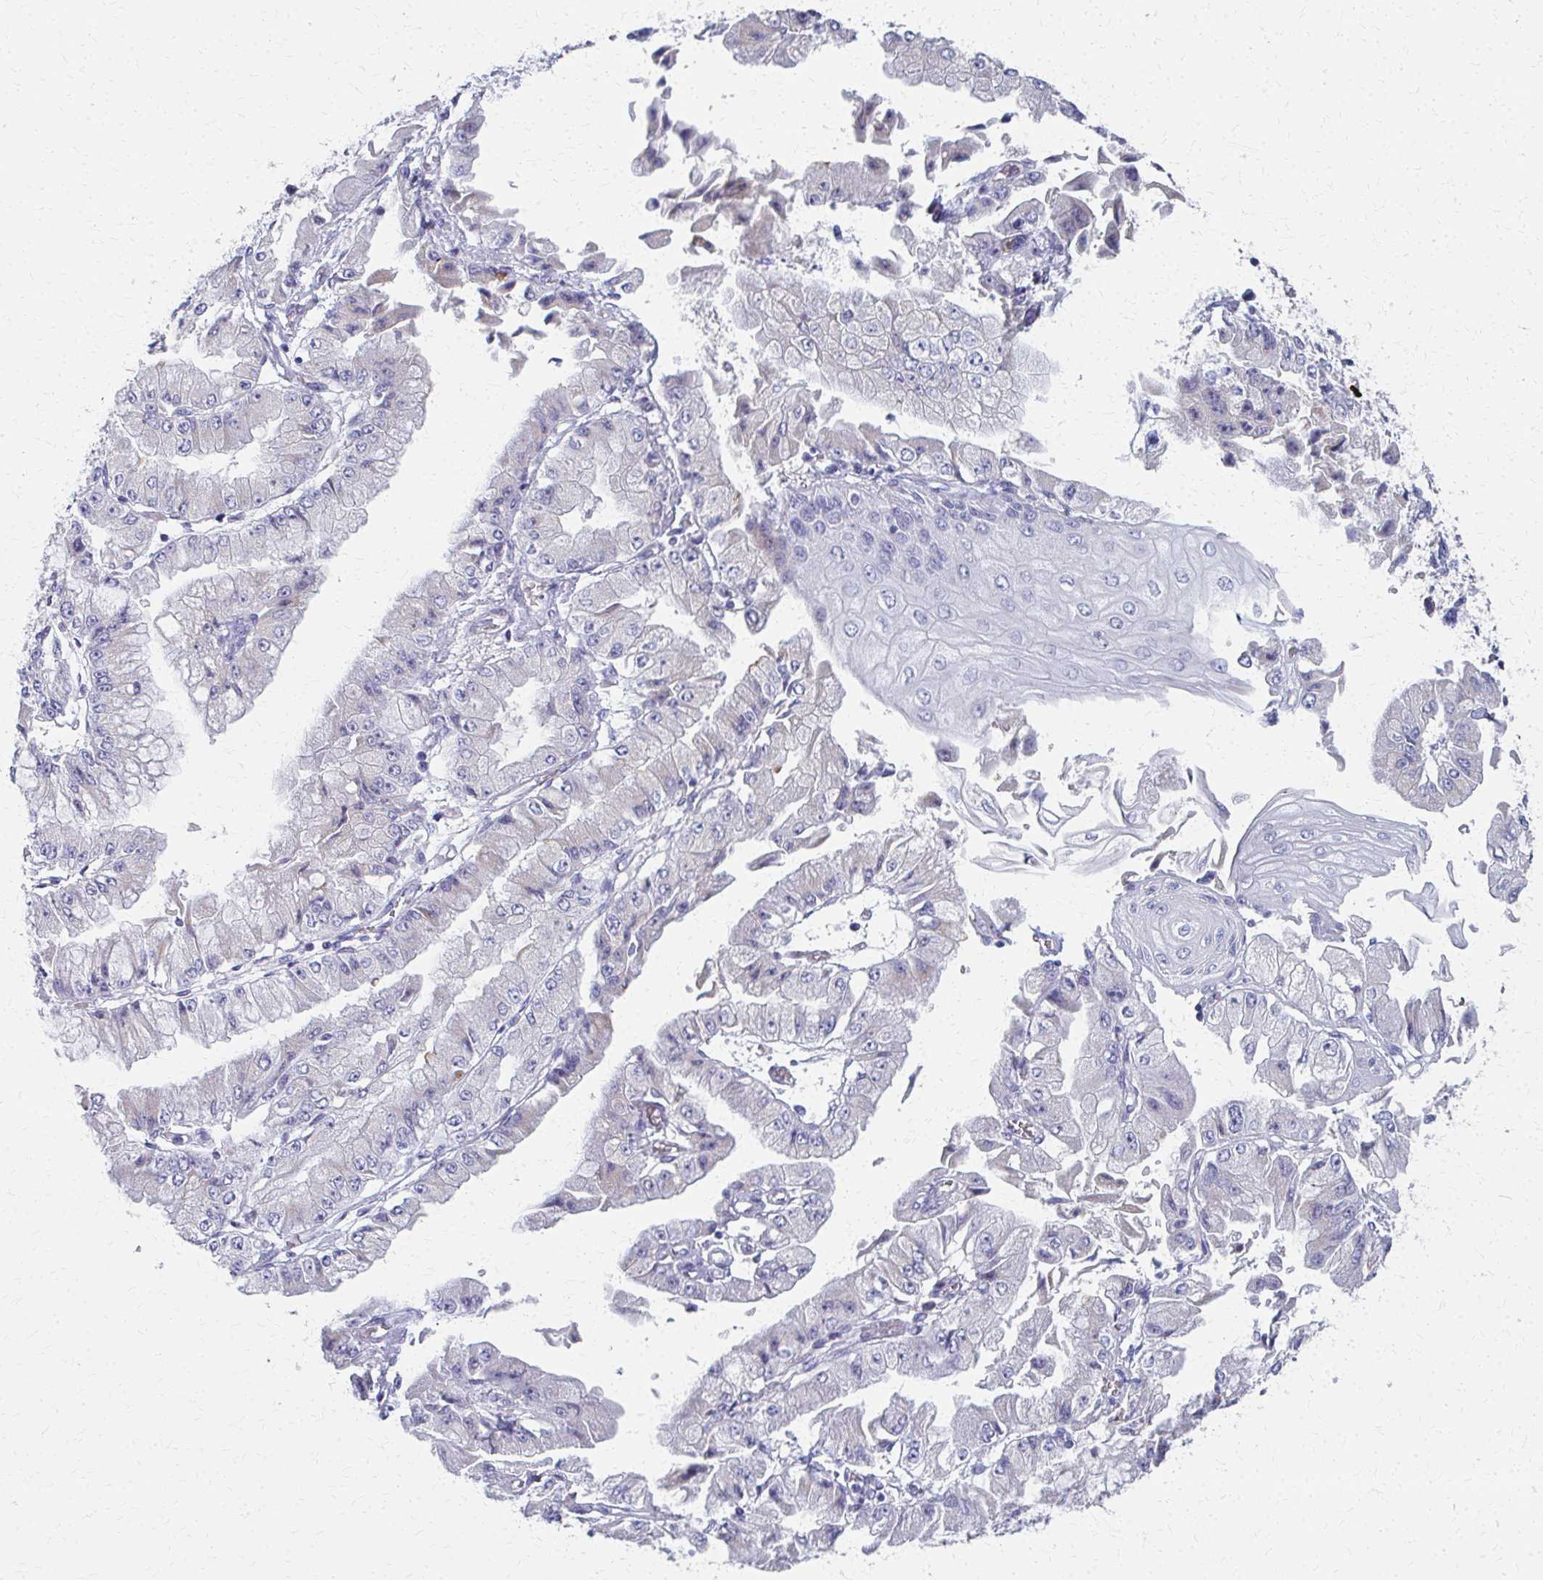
{"staining": {"intensity": "negative", "quantity": "none", "location": "none"}, "tissue": "stomach cancer", "cell_type": "Tumor cells", "image_type": "cancer", "snomed": [{"axis": "morphology", "description": "Adenocarcinoma, NOS"}, {"axis": "topography", "description": "Stomach, upper"}], "caption": "Immunohistochemistry (IHC) image of neoplastic tissue: stomach adenocarcinoma stained with DAB (3,3'-diaminobenzidine) reveals no significant protein staining in tumor cells.", "gene": "MS4A2", "patient": {"sex": "female", "age": 74}}